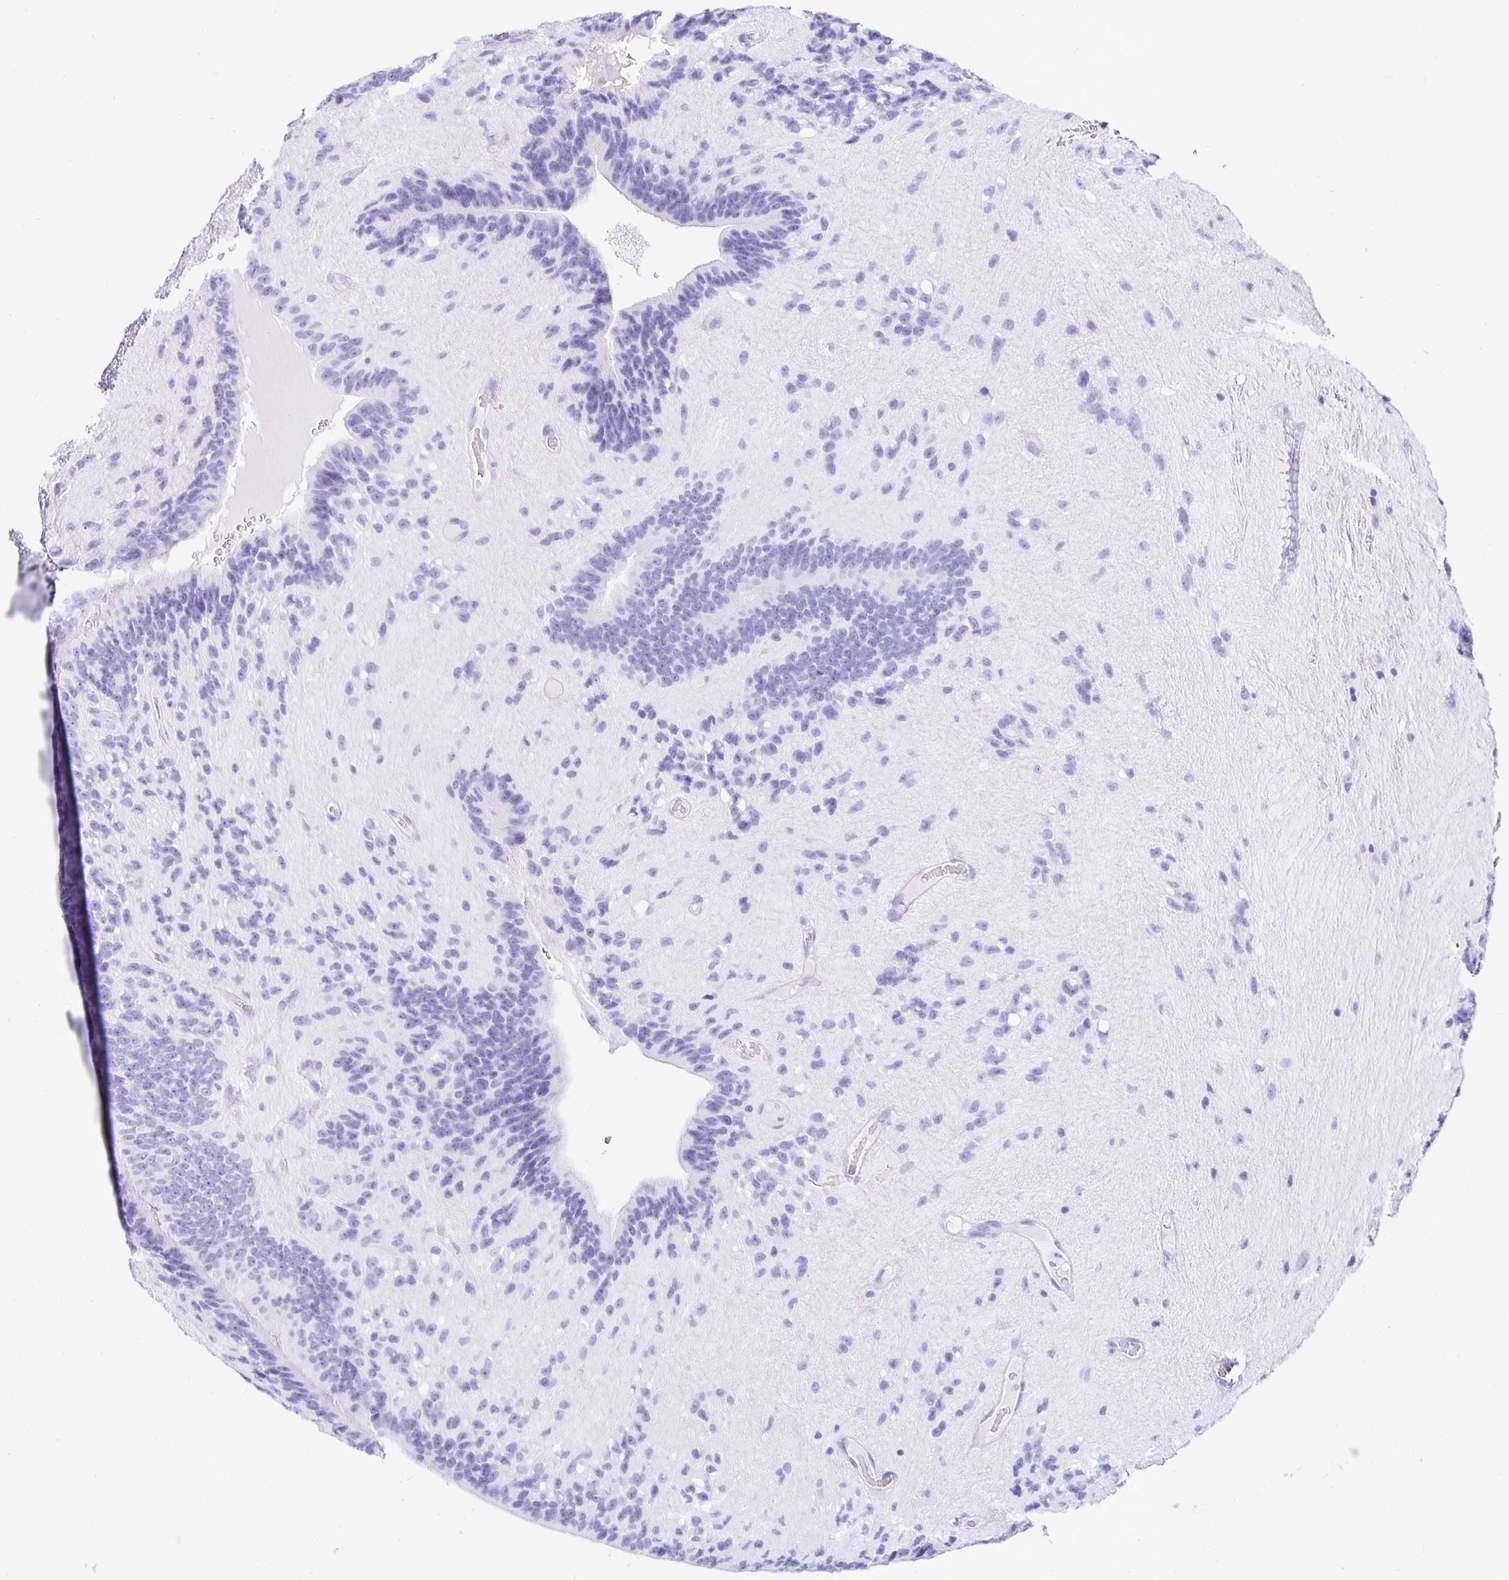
{"staining": {"intensity": "negative", "quantity": "none", "location": "none"}, "tissue": "glioma", "cell_type": "Tumor cells", "image_type": "cancer", "snomed": [{"axis": "morphology", "description": "Glioma, malignant, Low grade"}, {"axis": "topography", "description": "Brain"}], "caption": "Human low-grade glioma (malignant) stained for a protein using IHC demonstrates no staining in tumor cells.", "gene": "UMOD", "patient": {"sex": "male", "age": 31}}